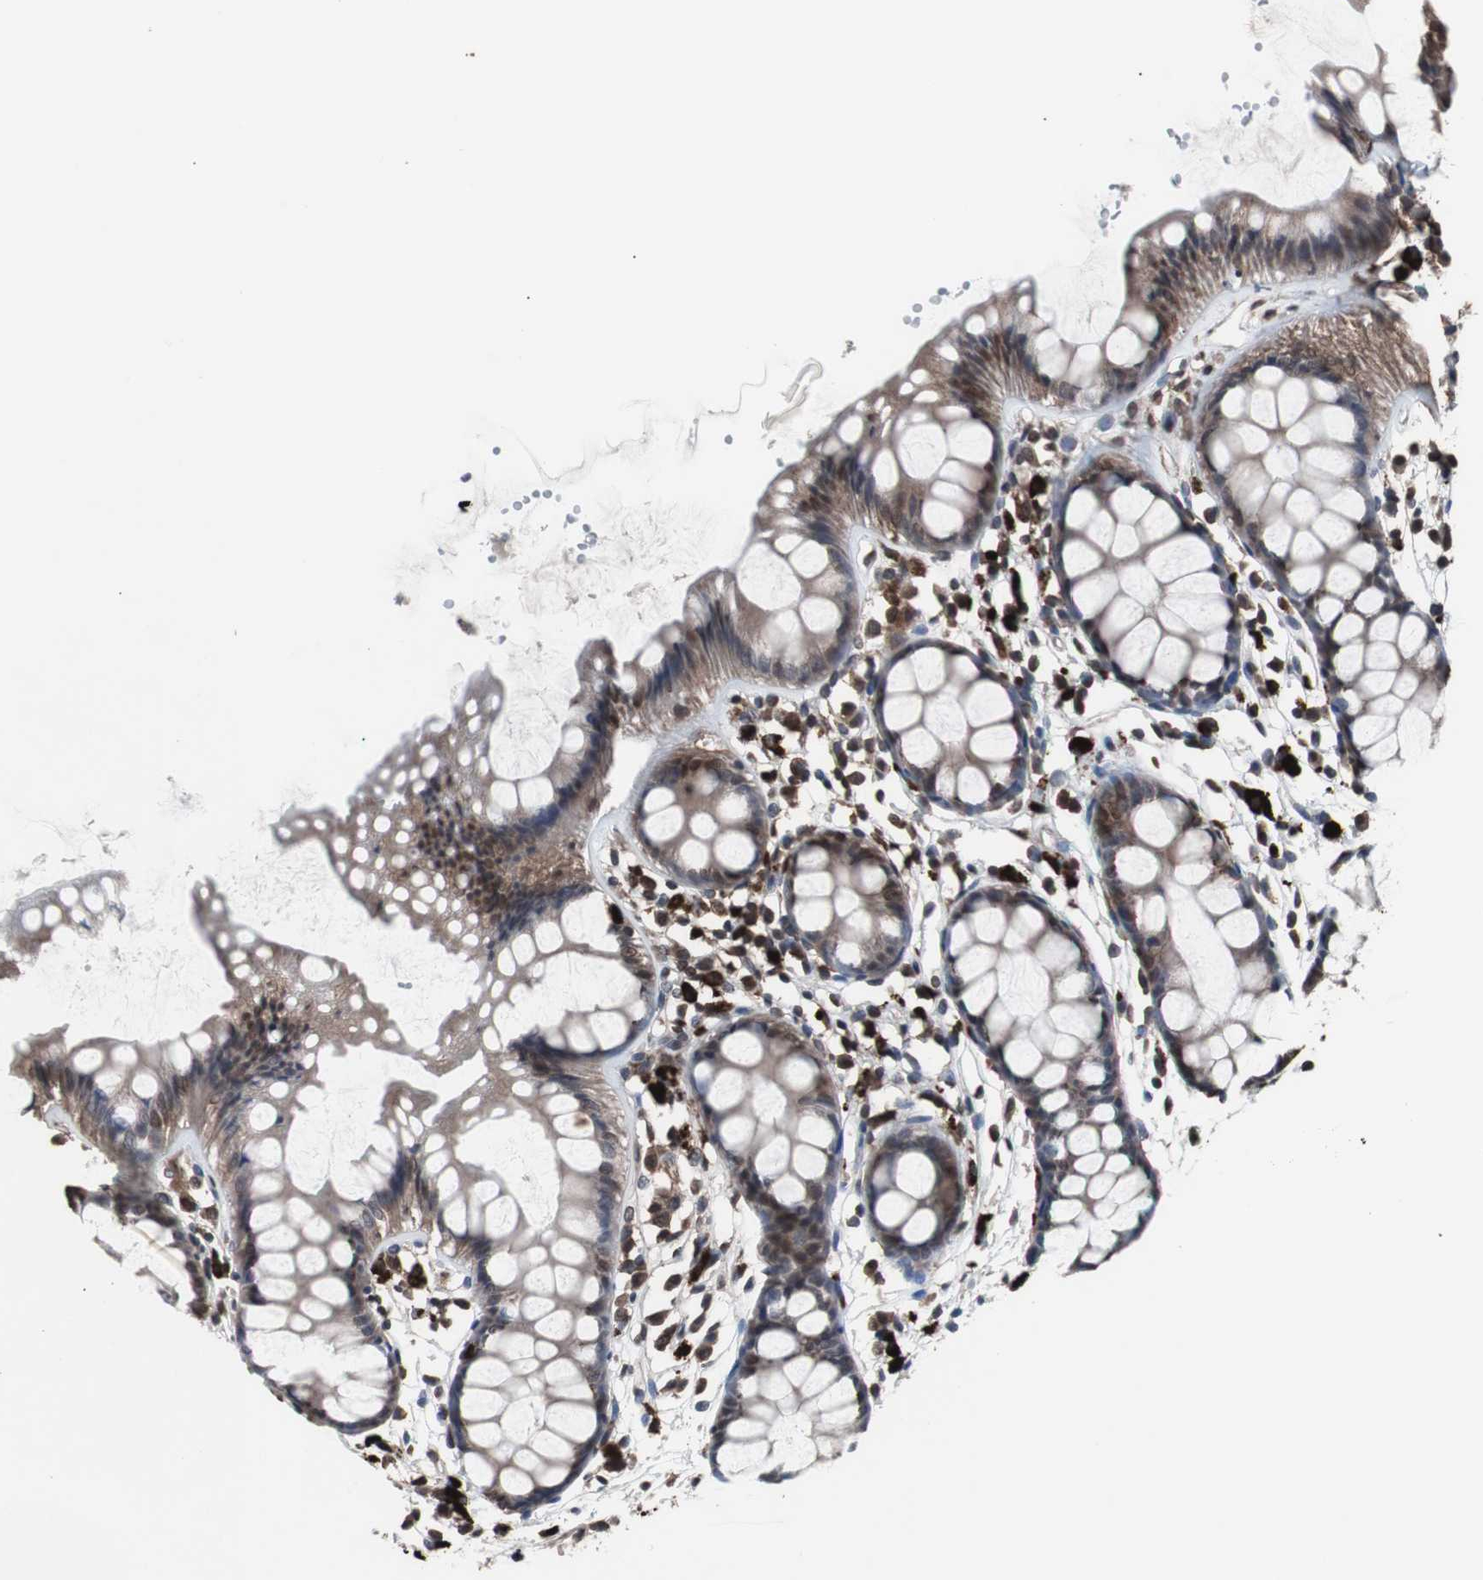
{"staining": {"intensity": "moderate", "quantity": ">75%", "location": "cytoplasmic/membranous,nuclear"}, "tissue": "rectum", "cell_type": "Glandular cells", "image_type": "normal", "snomed": [{"axis": "morphology", "description": "Normal tissue, NOS"}, {"axis": "topography", "description": "Rectum"}], "caption": "Immunohistochemical staining of normal rectum exhibits moderate cytoplasmic/membranous,nuclear protein expression in approximately >75% of glandular cells. The staining was performed using DAB (3,3'-diaminobenzidine) to visualize the protein expression in brown, while the nuclei were stained in blue with hematoxylin (Magnification: 20x).", "gene": "MED27", "patient": {"sex": "female", "age": 66}}